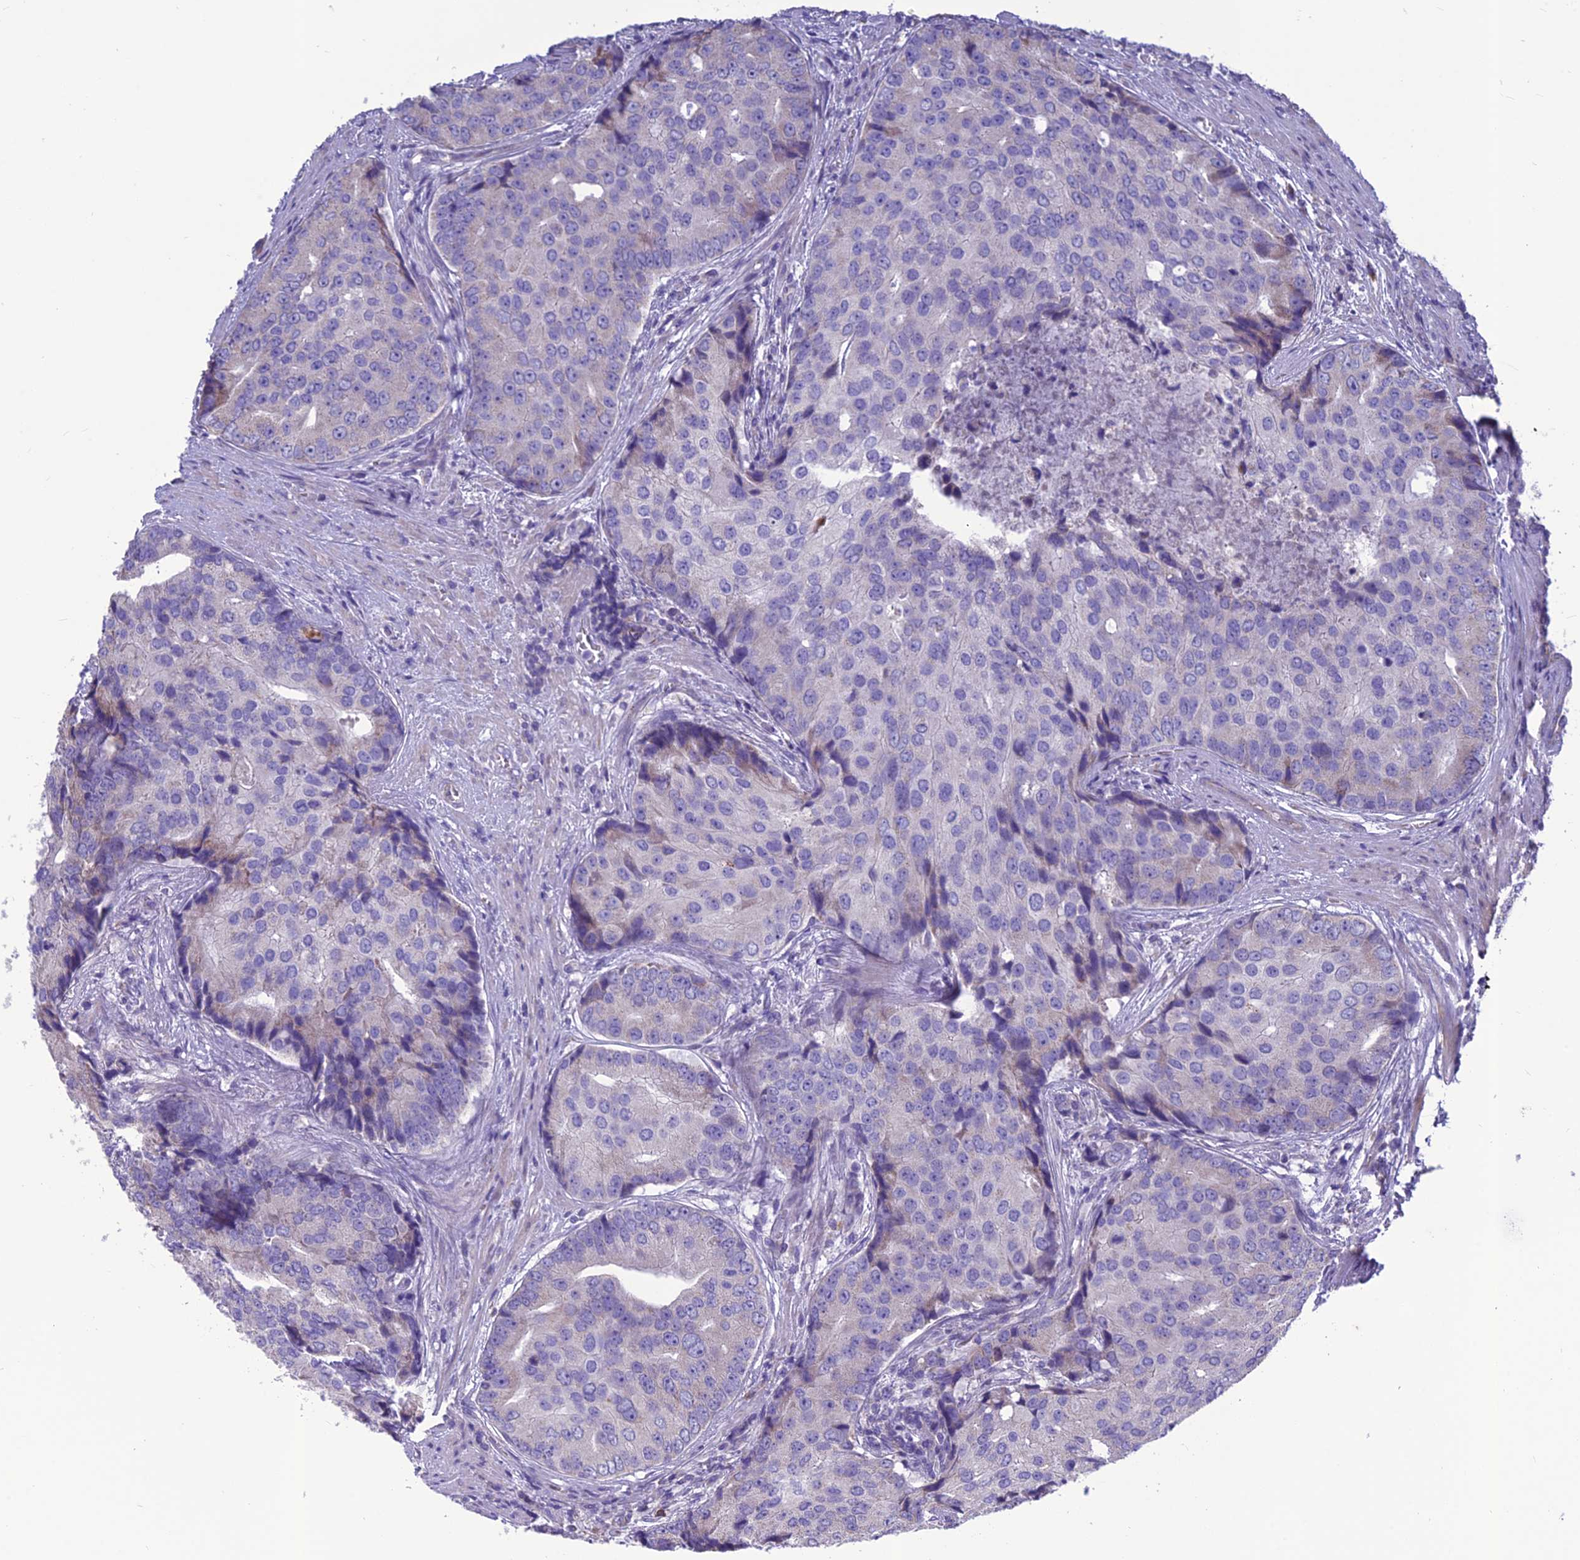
{"staining": {"intensity": "weak", "quantity": "<25%", "location": "cytoplasmic/membranous"}, "tissue": "prostate cancer", "cell_type": "Tumor cells", "image_type": "cancer", "snomed": [{"axis": "morphology", "description": "Adenocarcinoma, High grade"}, {"axis": "topography", "description": "Prostate"}], "caption": "DAB (3,3'-diaminobenzidine) immunohistochemical staining of human prostate cancer reveals no significant positivity in tumor cells.", "gene": "BHMT2", "patient": {"sex": "male", "age": 62}}